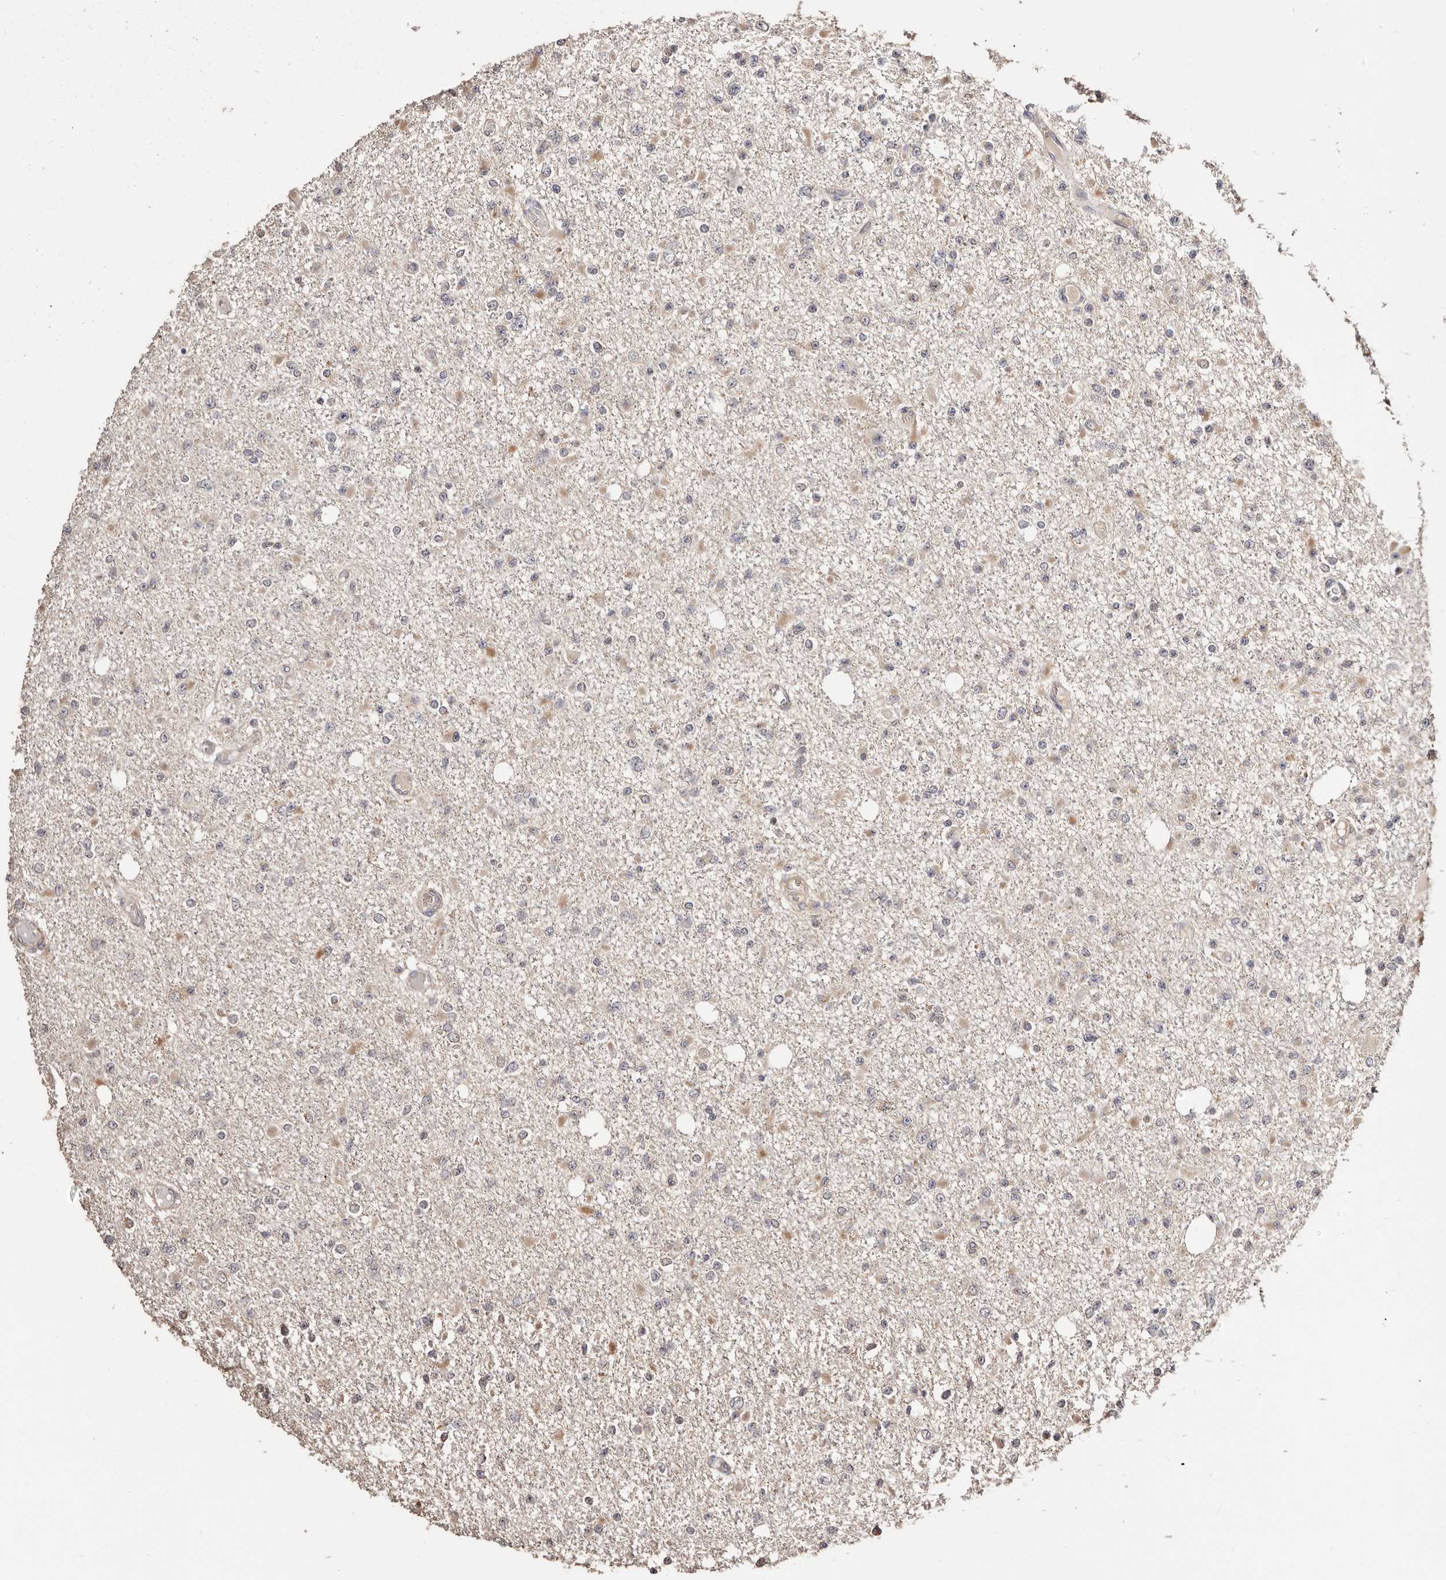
{"staining": {"intensity": "negative", "quantity": "none", "location": "none"}, "tissue": "glioma", "cell_type": "Tumor cells", "image_type": "cancer", "snomed": [{"axis": "morphology", "description": "Glioma, malignant, Low grade"}, {"axis": "topography", "description": "Brain"}], "caption": "The histopathology image shows no significant expression in tumor cells of malignant glioma (low-grade).", "gene": "APOL6", "patient": {"sex": "female", "age": 22}}